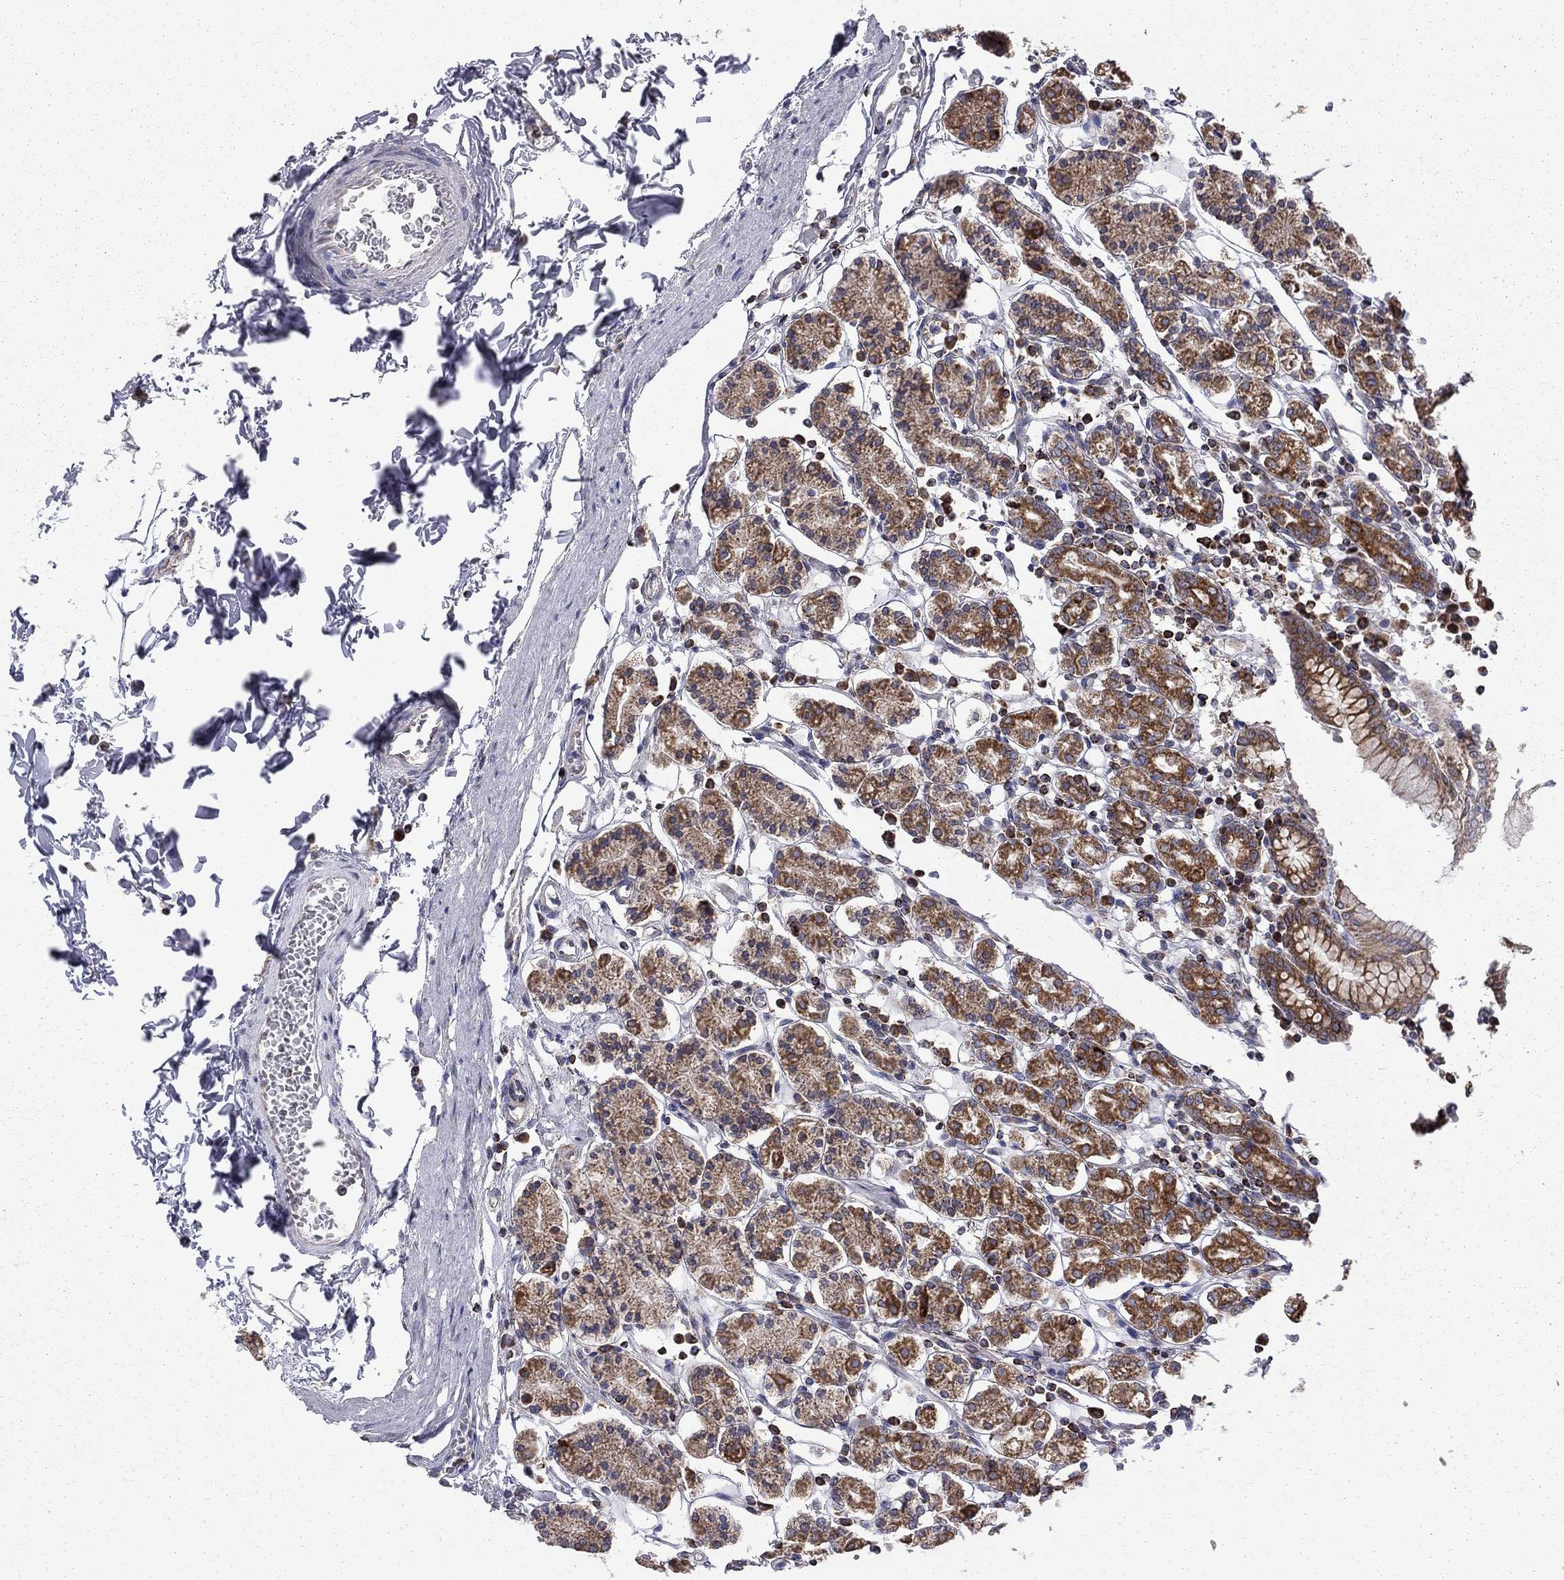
{"staining": {"intensity": "strong", "quantity": "25%-75%", "location": "cytoplasmic/membranous"}, "tissue": "stomach", "cell_type": "Glandular cells", "image_type": "normal", "snomed": [{"axis": "morphology", "description": "Normal tissue, NOS"}, {"axis": "topography", "description": "Stomach, upper"}, {"axis": "topography", "description": "Stomach"}], "caption": "The immunohistochemical stain shows strong cytoplasmic/membranous positivity in glandular cells of benign stomach.", "gene": "CLPTM1", "patient": {"sex": "male", "age": 62}}